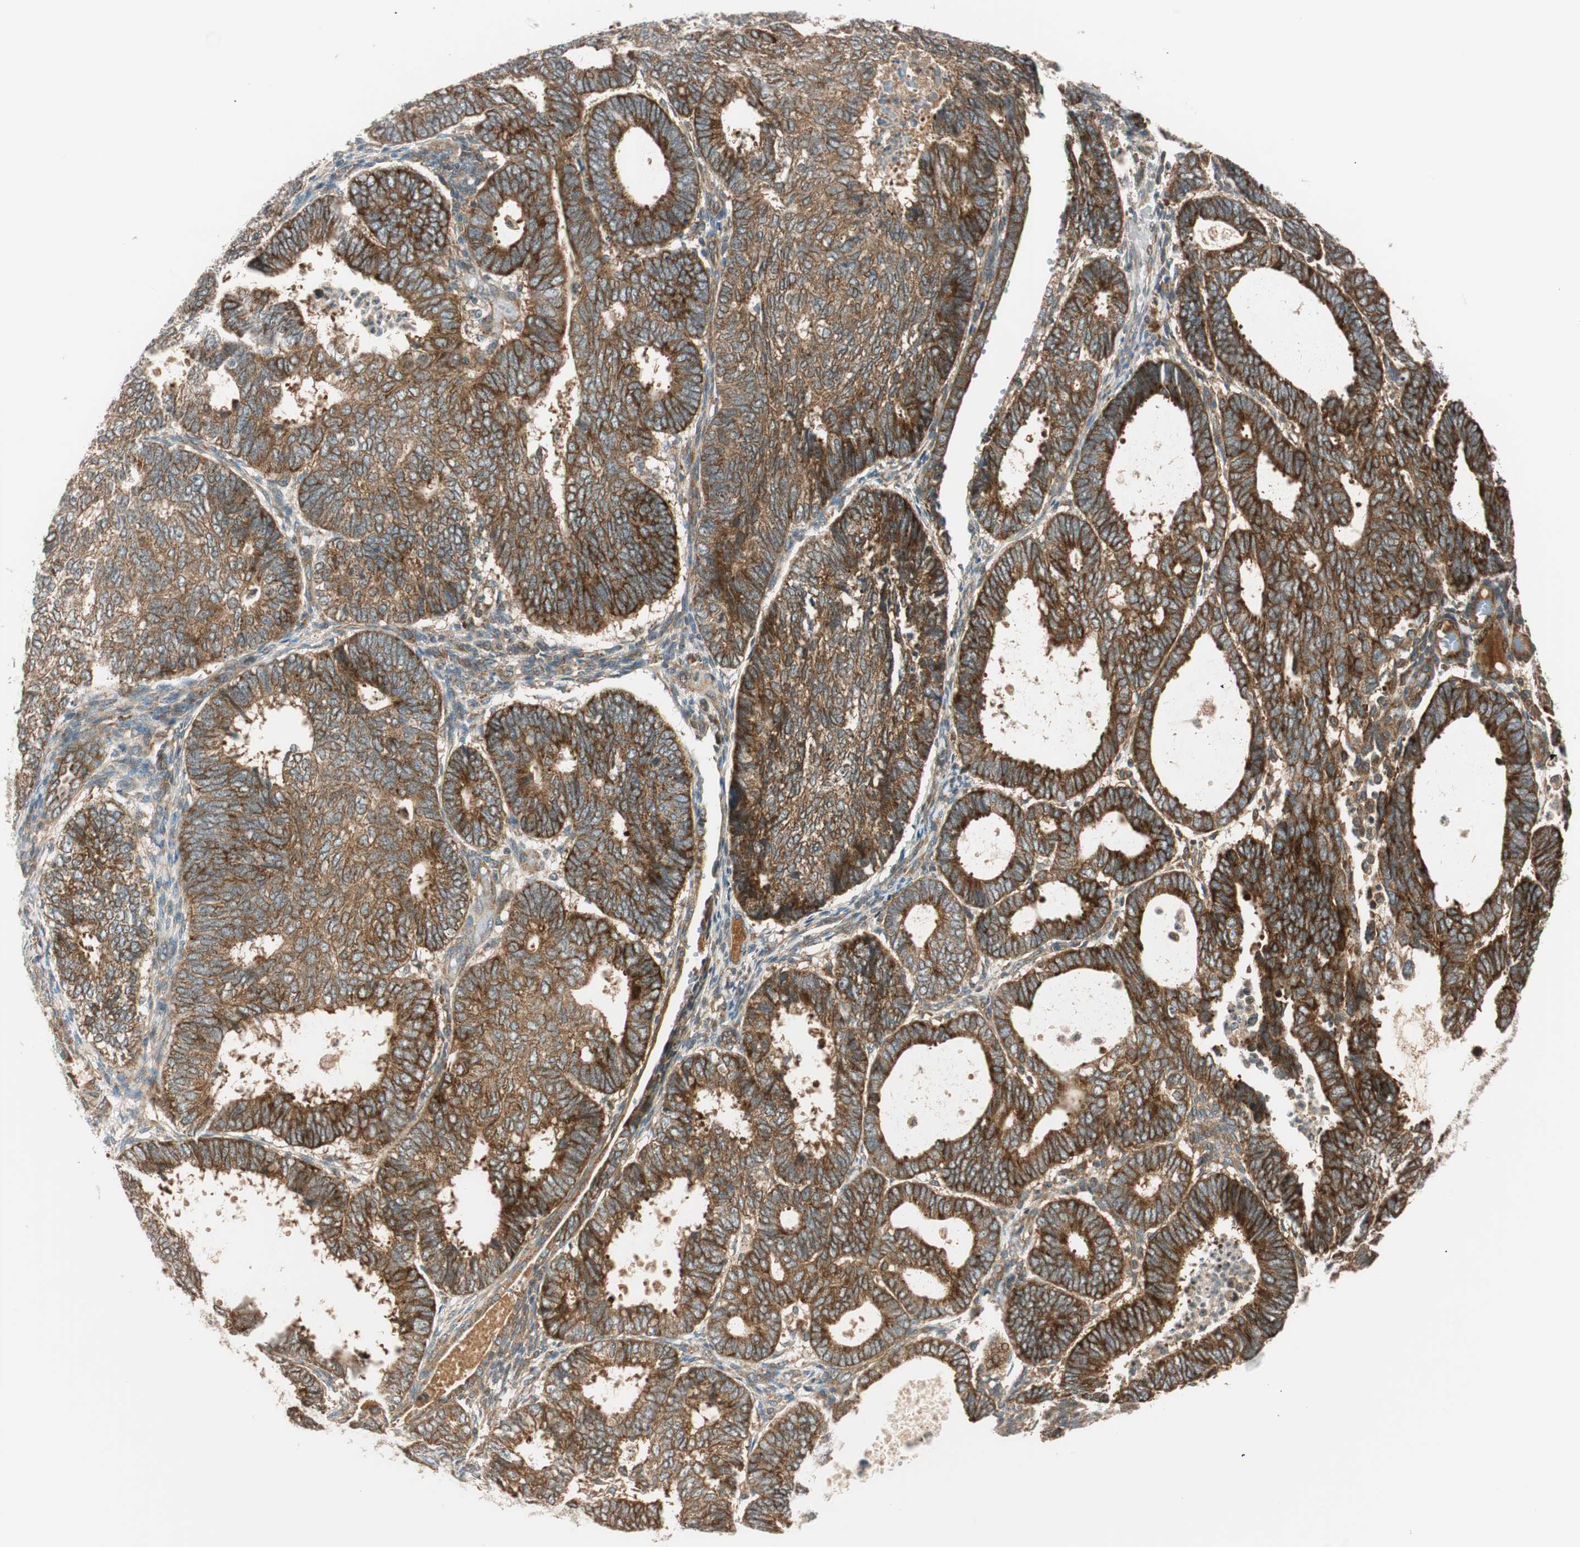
{"staining": {"intensity": "strong", "quantity": ">75%", "location": "cytoplasmic/membranous"}, "tissue": "endometrial cancer", "cell_type": "Tumor cells", "image_type": "cancer", "snomed": [{"axis": "morphology", "description": "Adenocarcinoma, NOS"}, {"axis": "topography", "description": "Uterus"}], "caption": "Immunohistochemical staining of human endometrial adenocarcinoma demonstrates high levels of strong cytoplasmic/membranous protein positivity in approximately >75% of tumor cells. (DAB IHC, brown staining for protein, blue staining for nuclei).", "gene": "ABI1", "patient": {"sex": "female", "age": 60}}